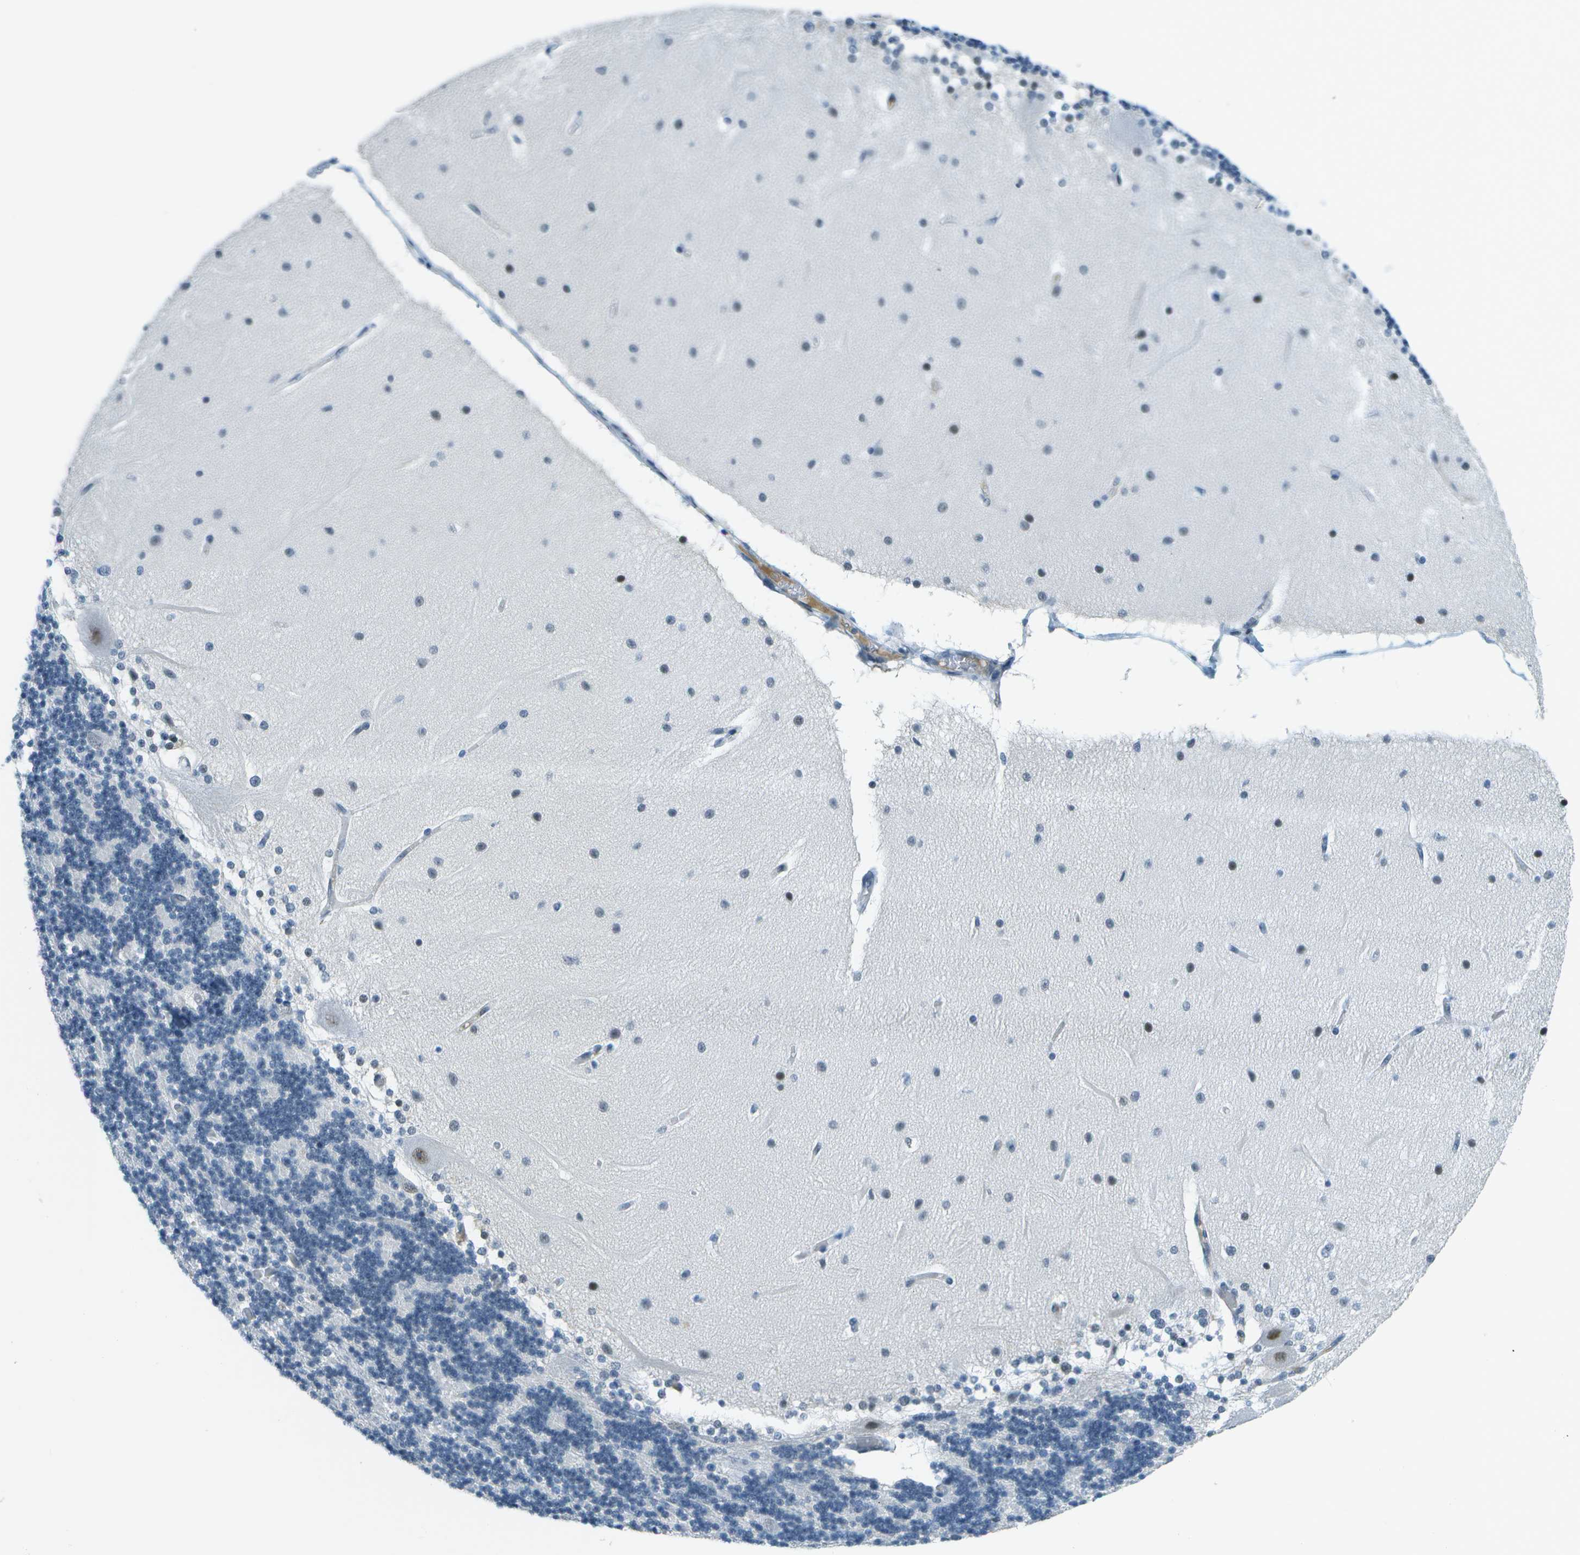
{"staining": {"intensity": "negative", "quantity": "none", "location": "none"}, "tissue": "cerebellum", "cell_type": "Cells in granular layer", "image_type": "normal", "snomed": [{"axis": "morphology", "description": "Normal tissue, NOS"}, {"axis": "topography", "description": "Cerebellum"}], "caption": "Immunohistochemistry photomicrograph of unremarkable cerebellum: cerebellum stained with DAB displays no significant protein positivity in cells in granular layer.", "gene": "NEK11", "patient": {"sex": "female", "age": 54}}